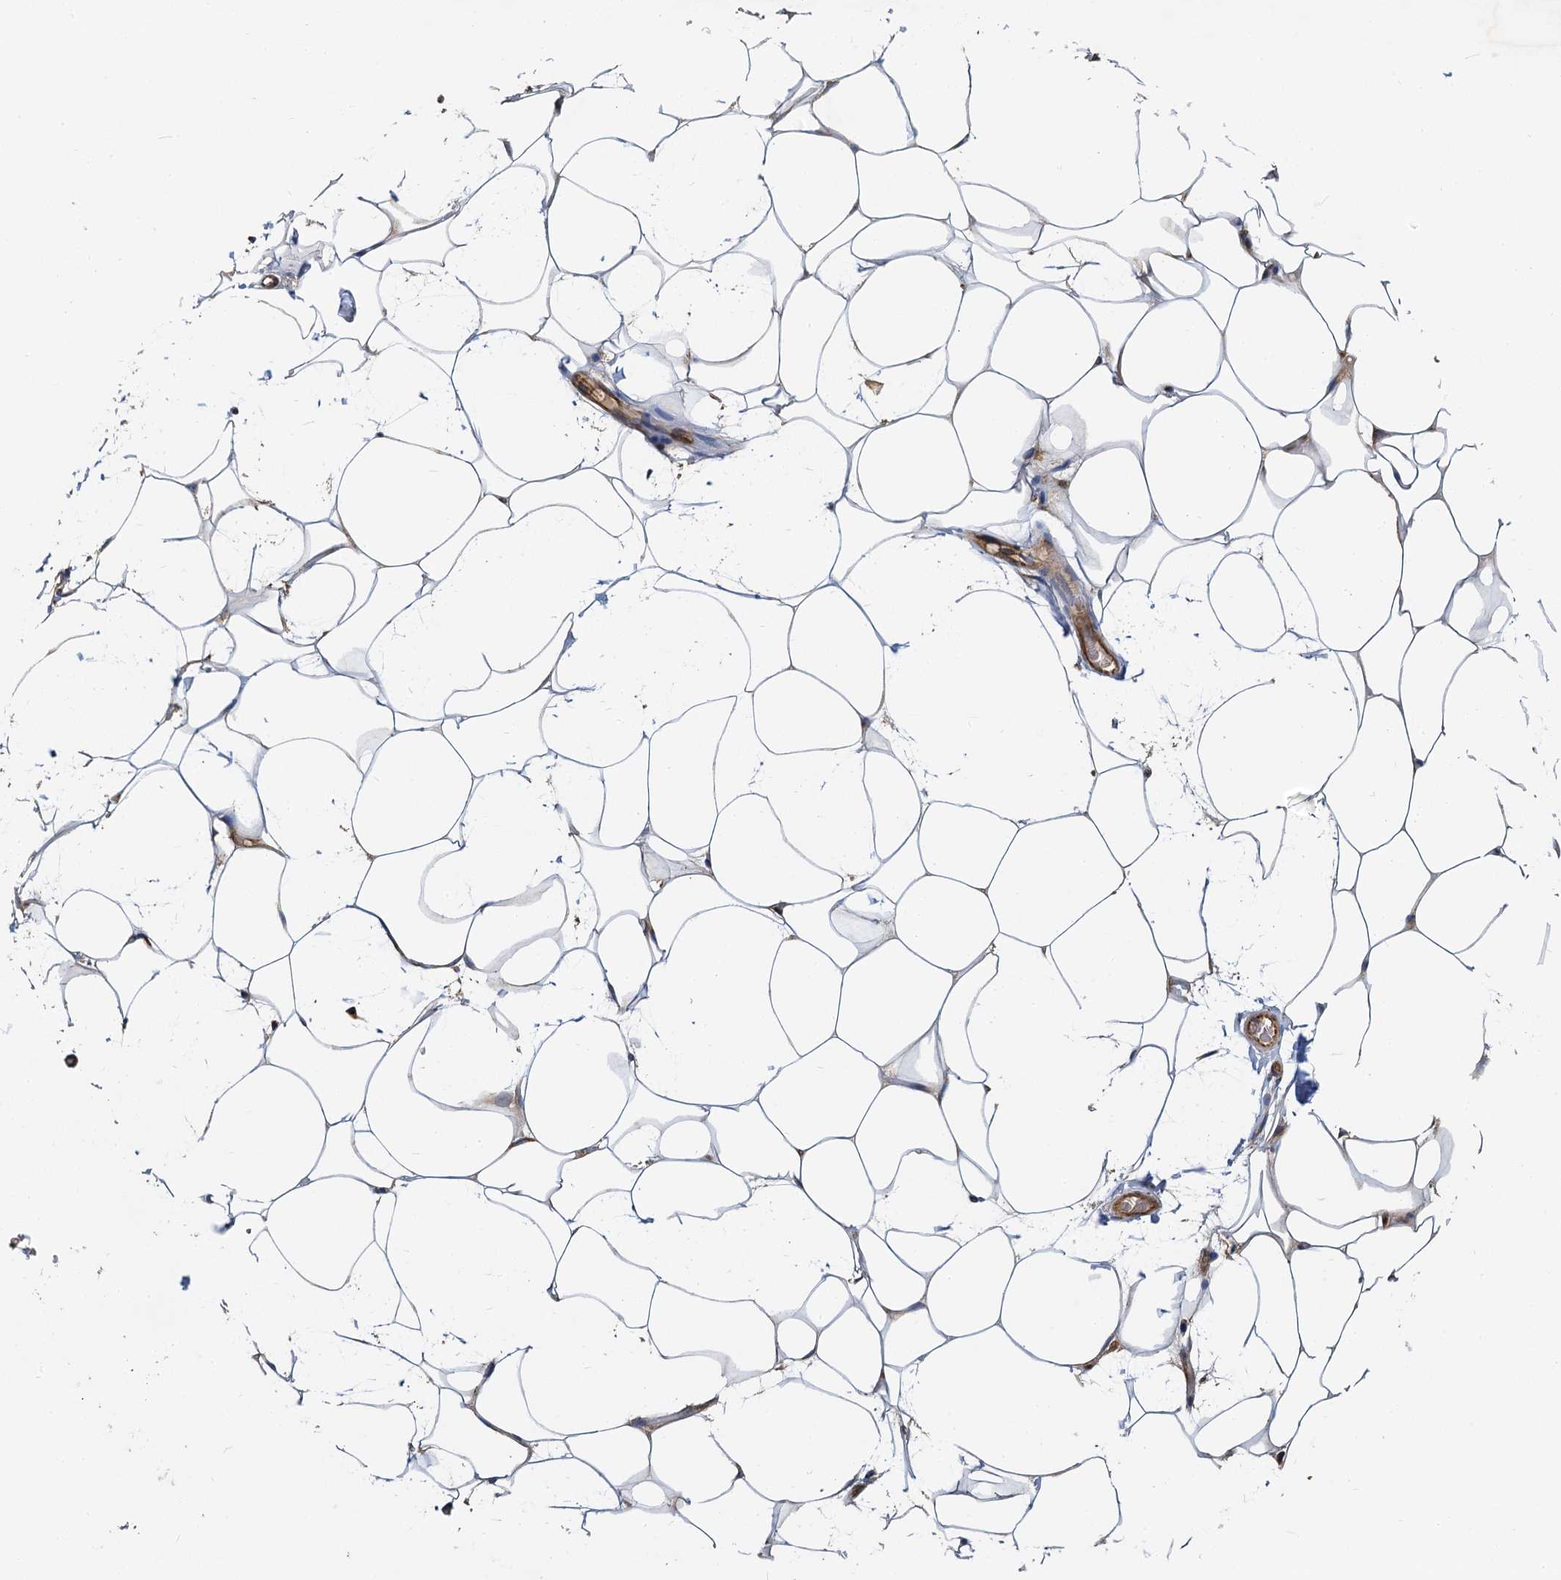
{"staining": {"intensity": "moderate", "quantity": ">75%", "location": "cytoplasmic/membranous"}, "tissue": "adipose tissue", "cell_type": "Adipocytes", "image_type": "normal", "snomed": [{"axis": "morphology", "description": "Normal tissue, NOS"}, {"axis": "topography", "description": "Breast"}], "caption": "High-power microscopy captured an IHC image of benign adipose tissue, revealing moderate cytoplasmic/membranous staining in approximately >75% of adipocytes.", "gene": "NKAPD1", "patient": {"sex": "female", "age": 26}}